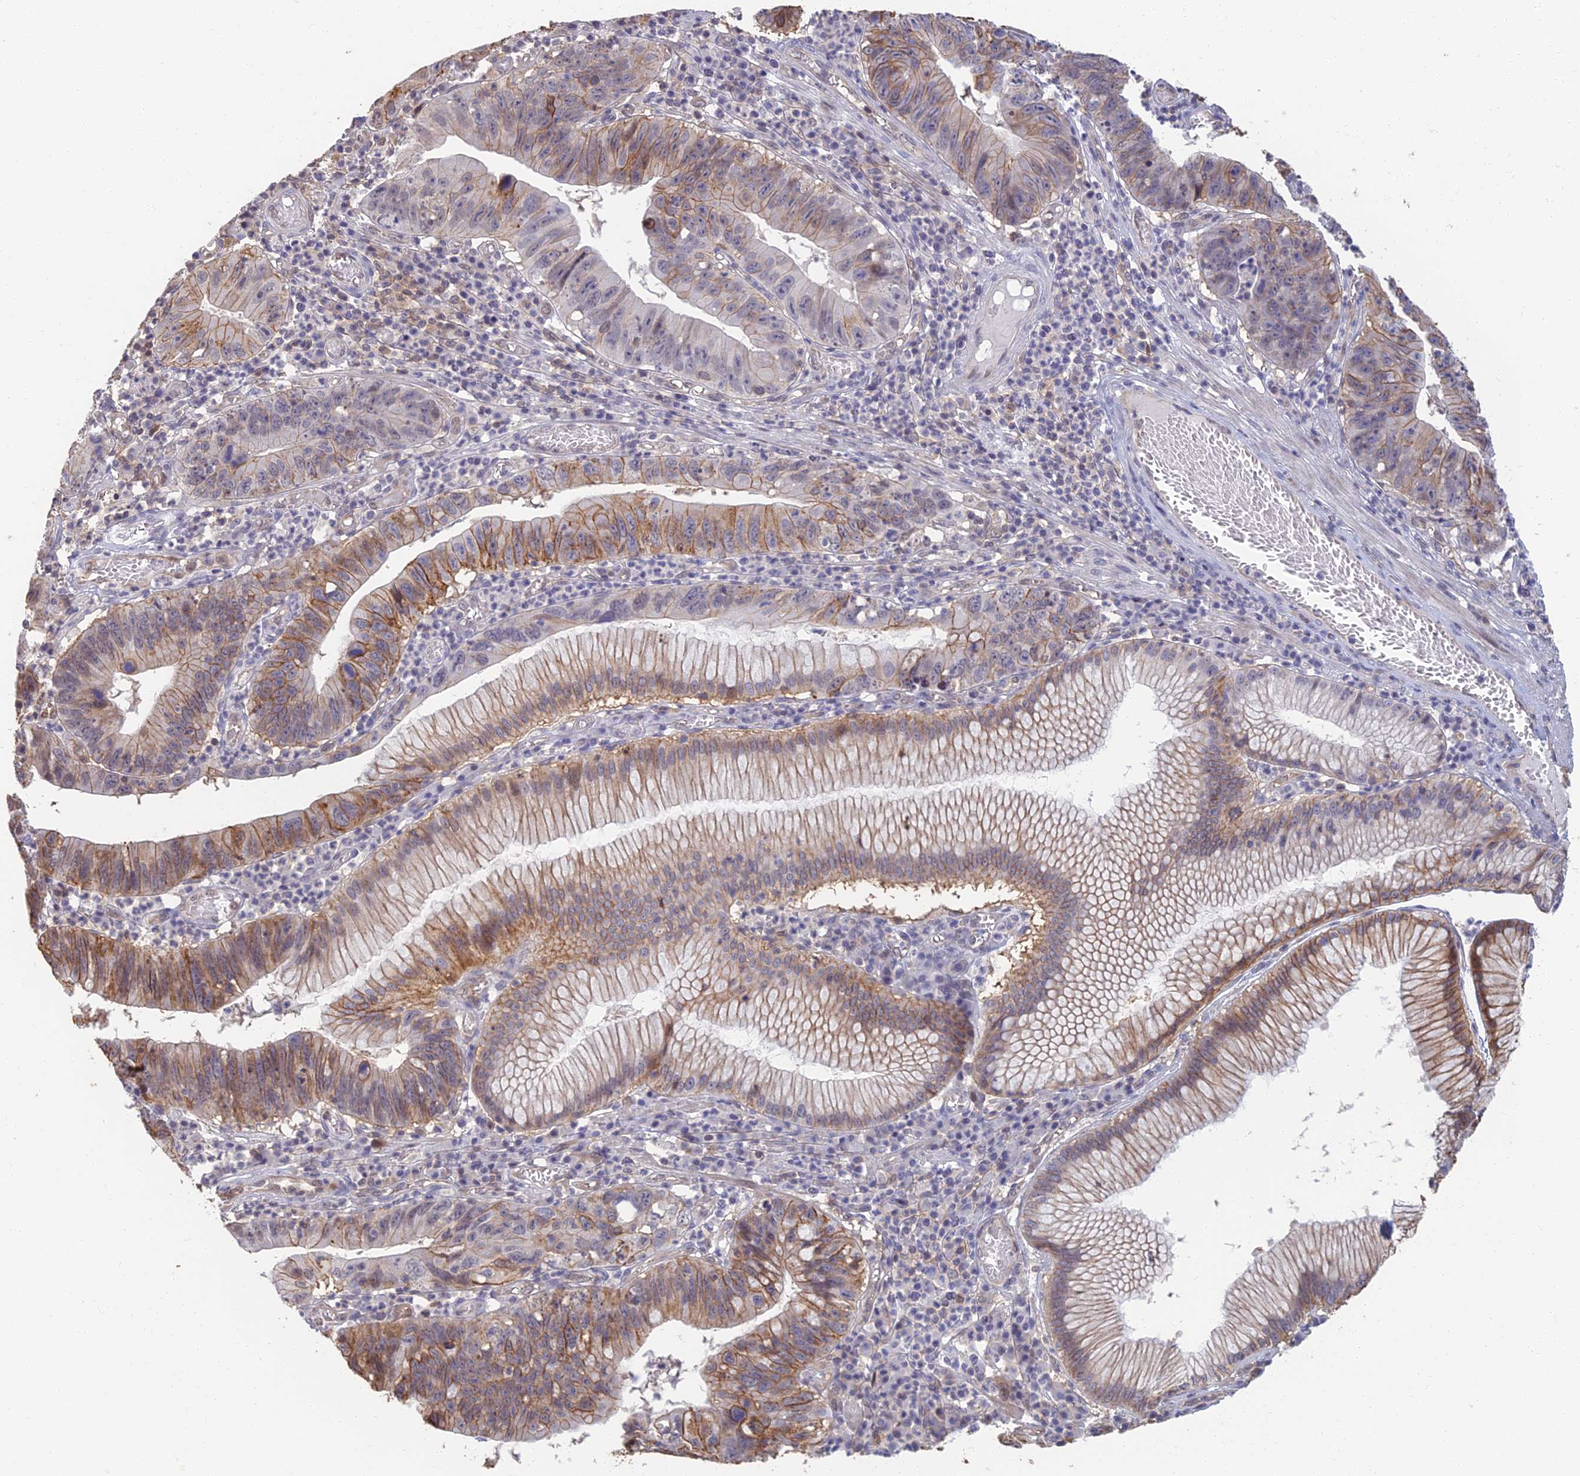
{"staining": {"intensity": "moderate", "quantity": "25%-75%", "location": "cytoplasmic/membranous"}, "tissue": "stomach cancer", "cell_type": "Tumor cells", "image_type": "cancer", "snomed": [{"axis": "morphology", "description": "Adenocarcinoma, NOS"}, {"axis": "topography", "description": "Stomach"}], "caption": "The micrograph demonstrates immunohistochemical staining of adenocarcinoma (stomach). There is moderate cytoplasmic/membranous expression is seen in approximately 25%-75% of tumor cells.", "gene": "LRRN3", "patient": {"sex": "male", "age": 59}}